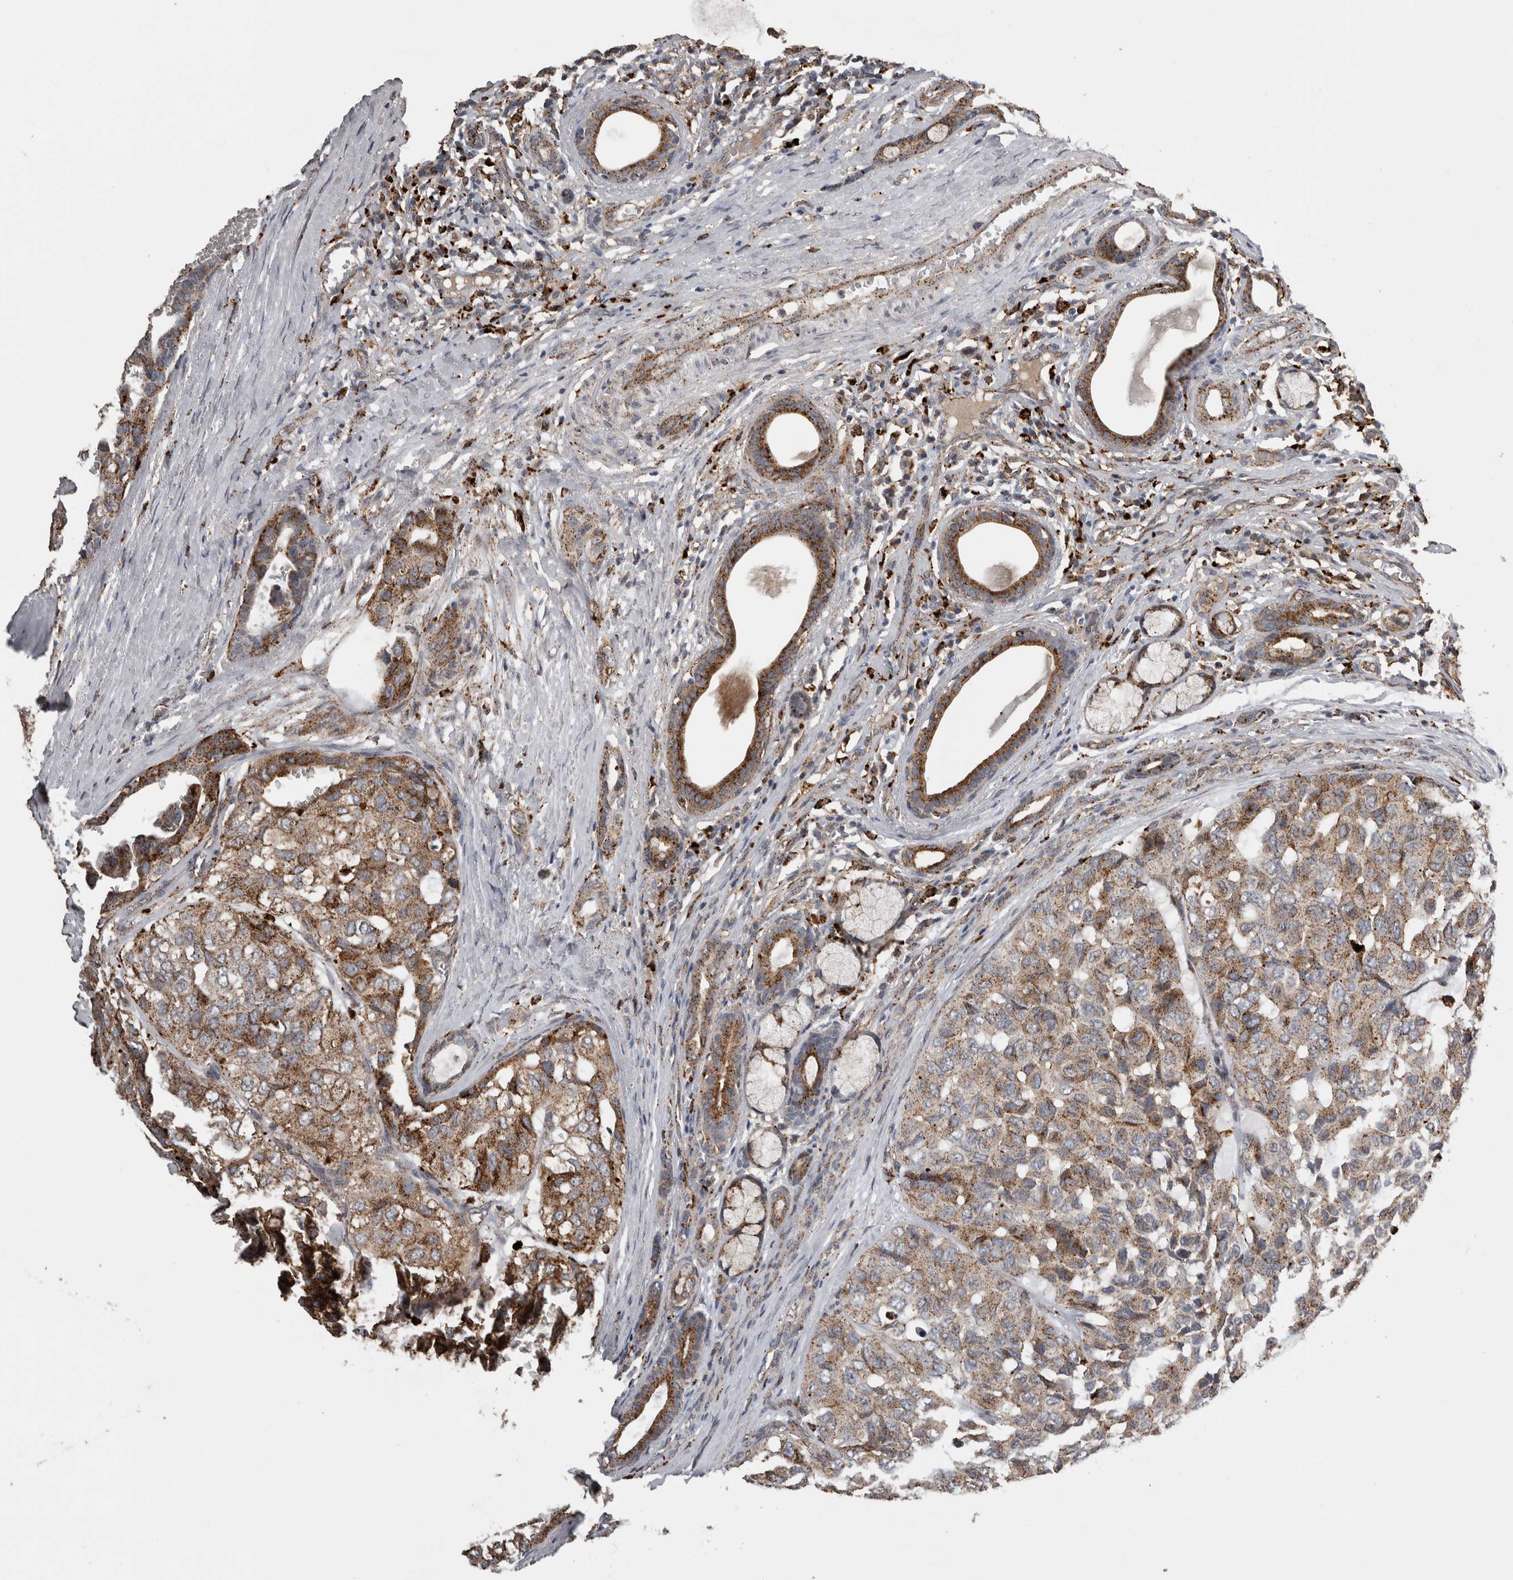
{"staining": {"intensity": "moderate", "quantity": ">75%", "location": "cytoplasmic/membranous"}, "tissue": "head and neck cancer", "cell_type": "Tumor cells", "image_type": "cancer", "snomed": [{"axis": "morphology", "description": "Adenocarcinoma, NOS"}, {"axis": "topography", "description": "Salivary gland, NOS"}, {"axis": "topography", "description": "Head-Neck"}], "caption": "A high-resolution micrograph shows immunohistochemistry staining of head and neck cancer, which demonstrates moderate cytoplasmic/membranous staining in about >75% of tumor cells. (DAB IHC, brown staining for protein, blue staining for nuclei).", "gene": "CTSZ", "patient": {"sex": "female", "age": 76}}